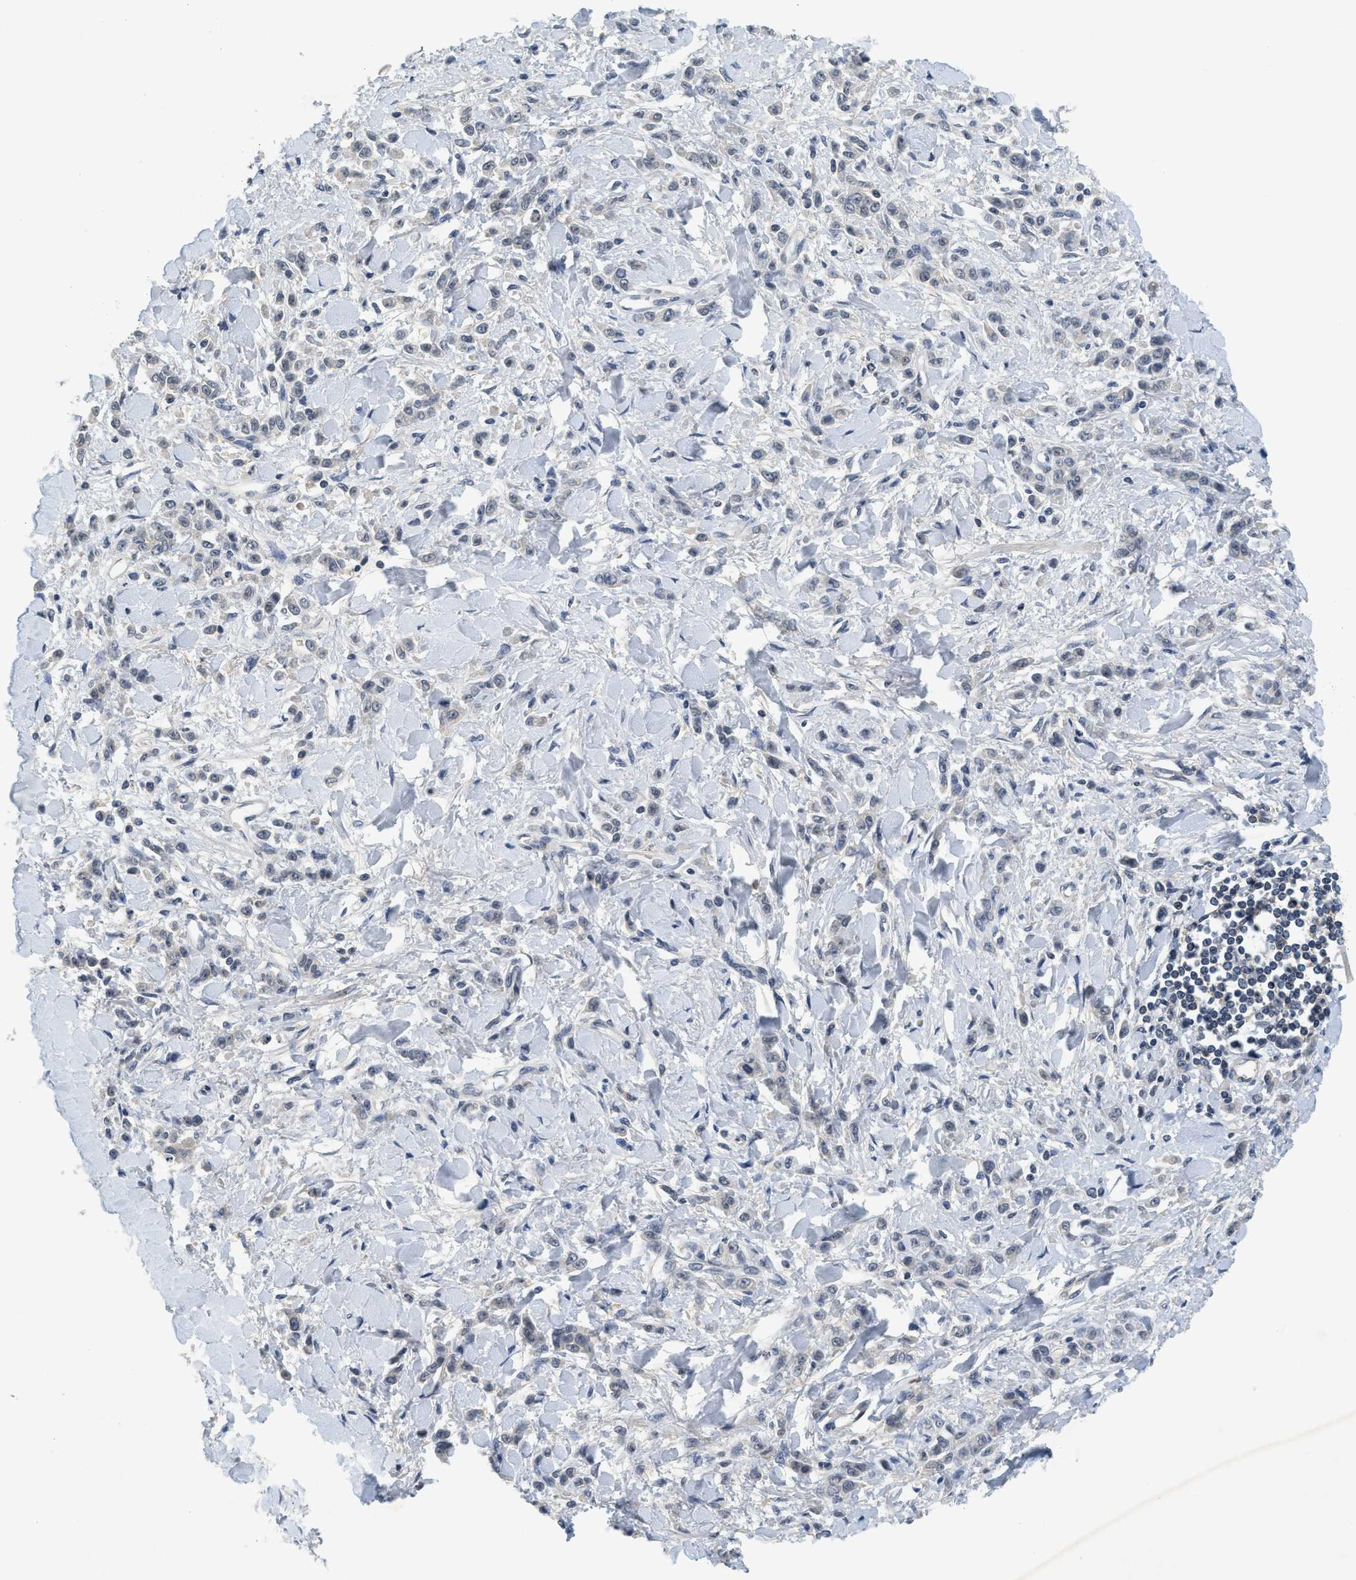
{"staining": {"intensity": "weak", "quantity": "<25%", "location": "nuclear"}, "tissue": "stomach cancer", "cell_type": "Tumor cells", "image_type": "cancer", "snomed": [{"axis": "morphology", "description": "Normal tissue, NOS"}, {"axis": "morphology", "description": "Adenocarcinoma, NOS"}, {"axis": "topography", "description": "Stomach"}], "caption": "The micrograph shows no staining of tumor cells in adenocarcinoma (stomach). The staining is performed using DAB brown chromogen with nuclei counter-stained in using hematoxylin.", "gene": "MZF1", "patient": {"sex": "male", "age": 82}}